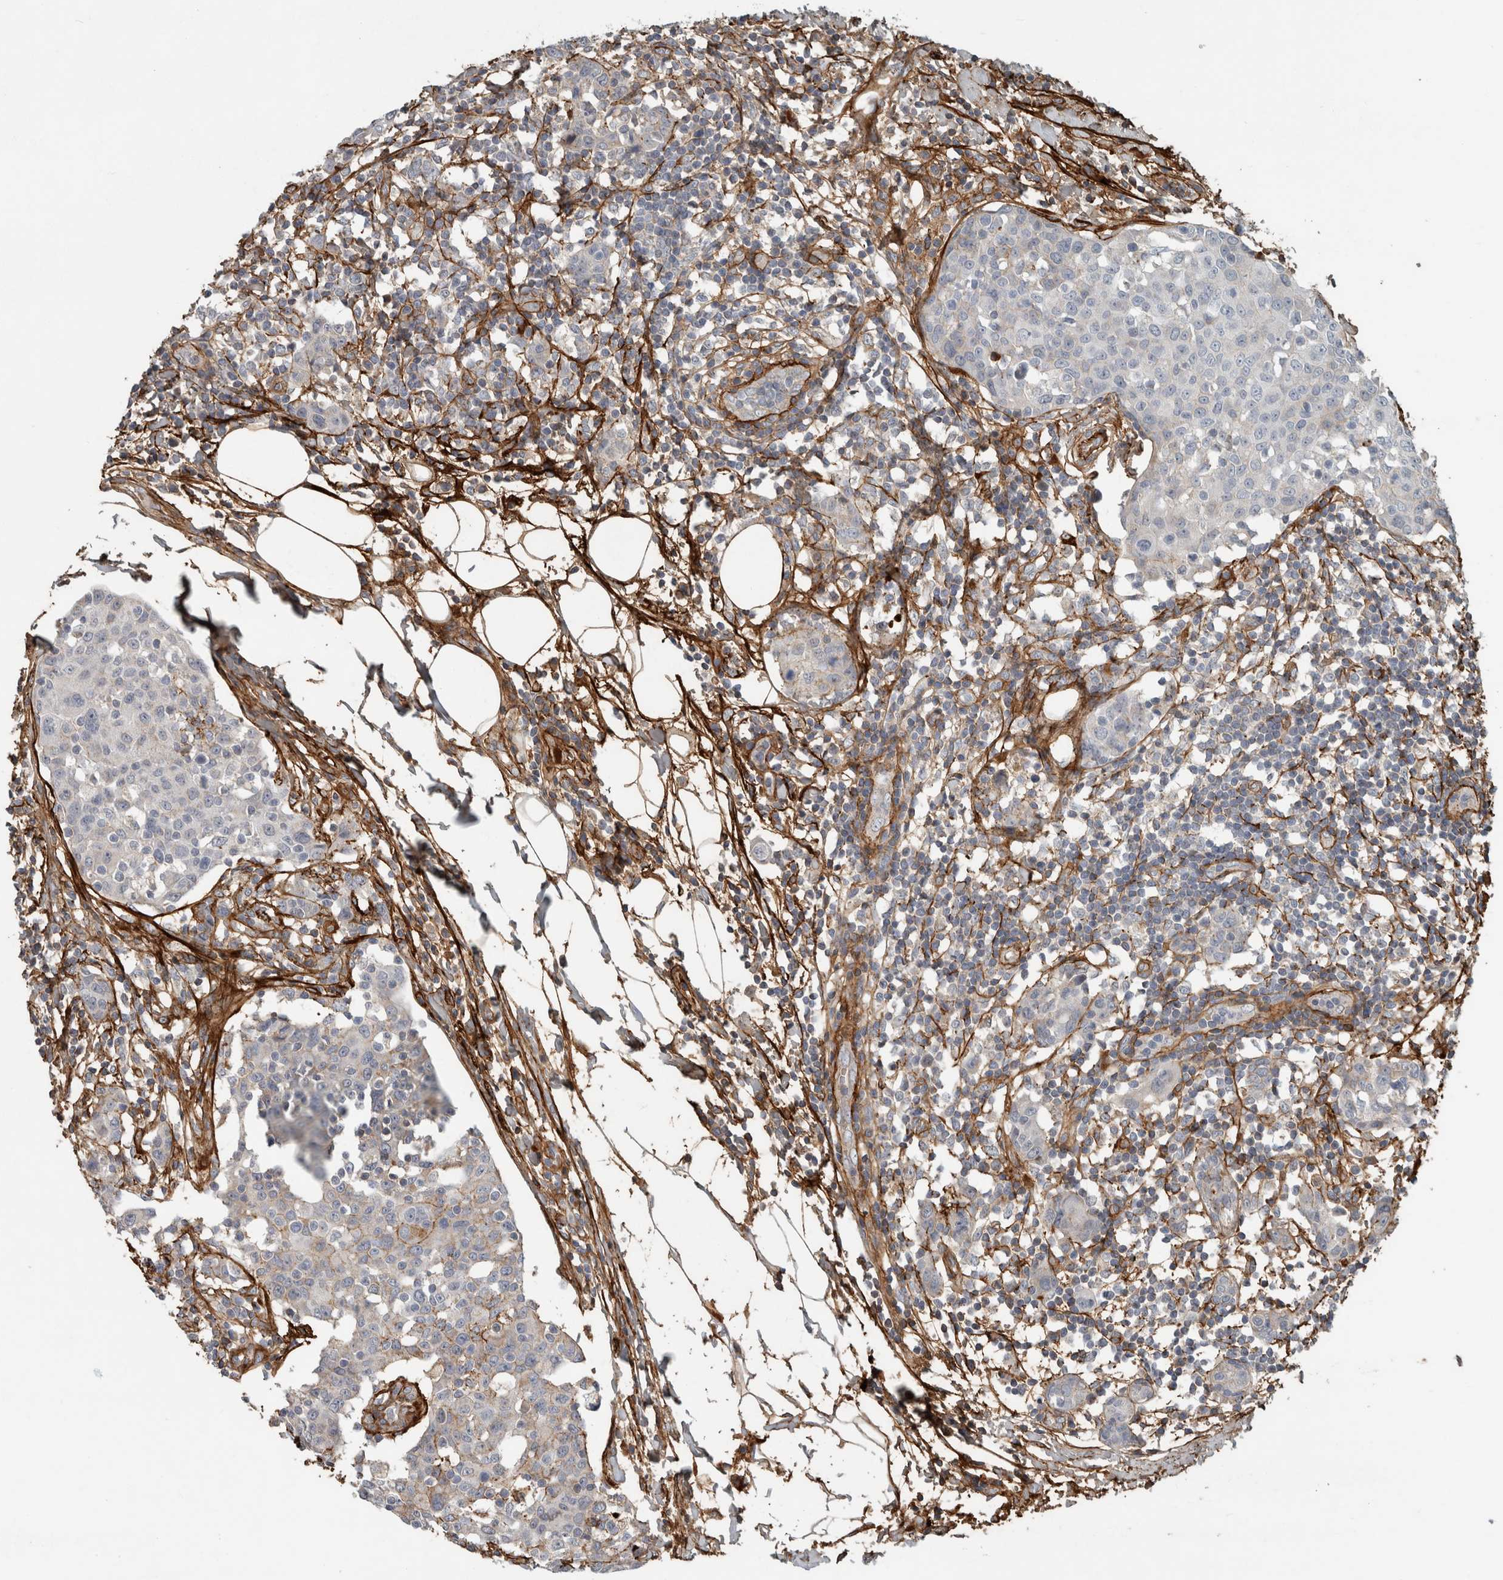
{"staining": {"intensity": "moderate", "quantity": "<25%", "location": "cytoplasmic/membranous"}, "tissue": "breast cancer", "cell_type": "Tumor cells", "image_type": "cancer", "snomed": [{"axis": "morphology", "description": "Normal tissue, NOS"}, {"axis": "morphology", "description": "Duct carcinoma"}, {"axis": "topography", "description": "Breast"}], "caption": "Human breast invasive ductal carcinoma stained with a protein marker exhibits moderate staining in tumor cells.", "gene": "FN1", "patient": {"sex": "female", "age": 37}}